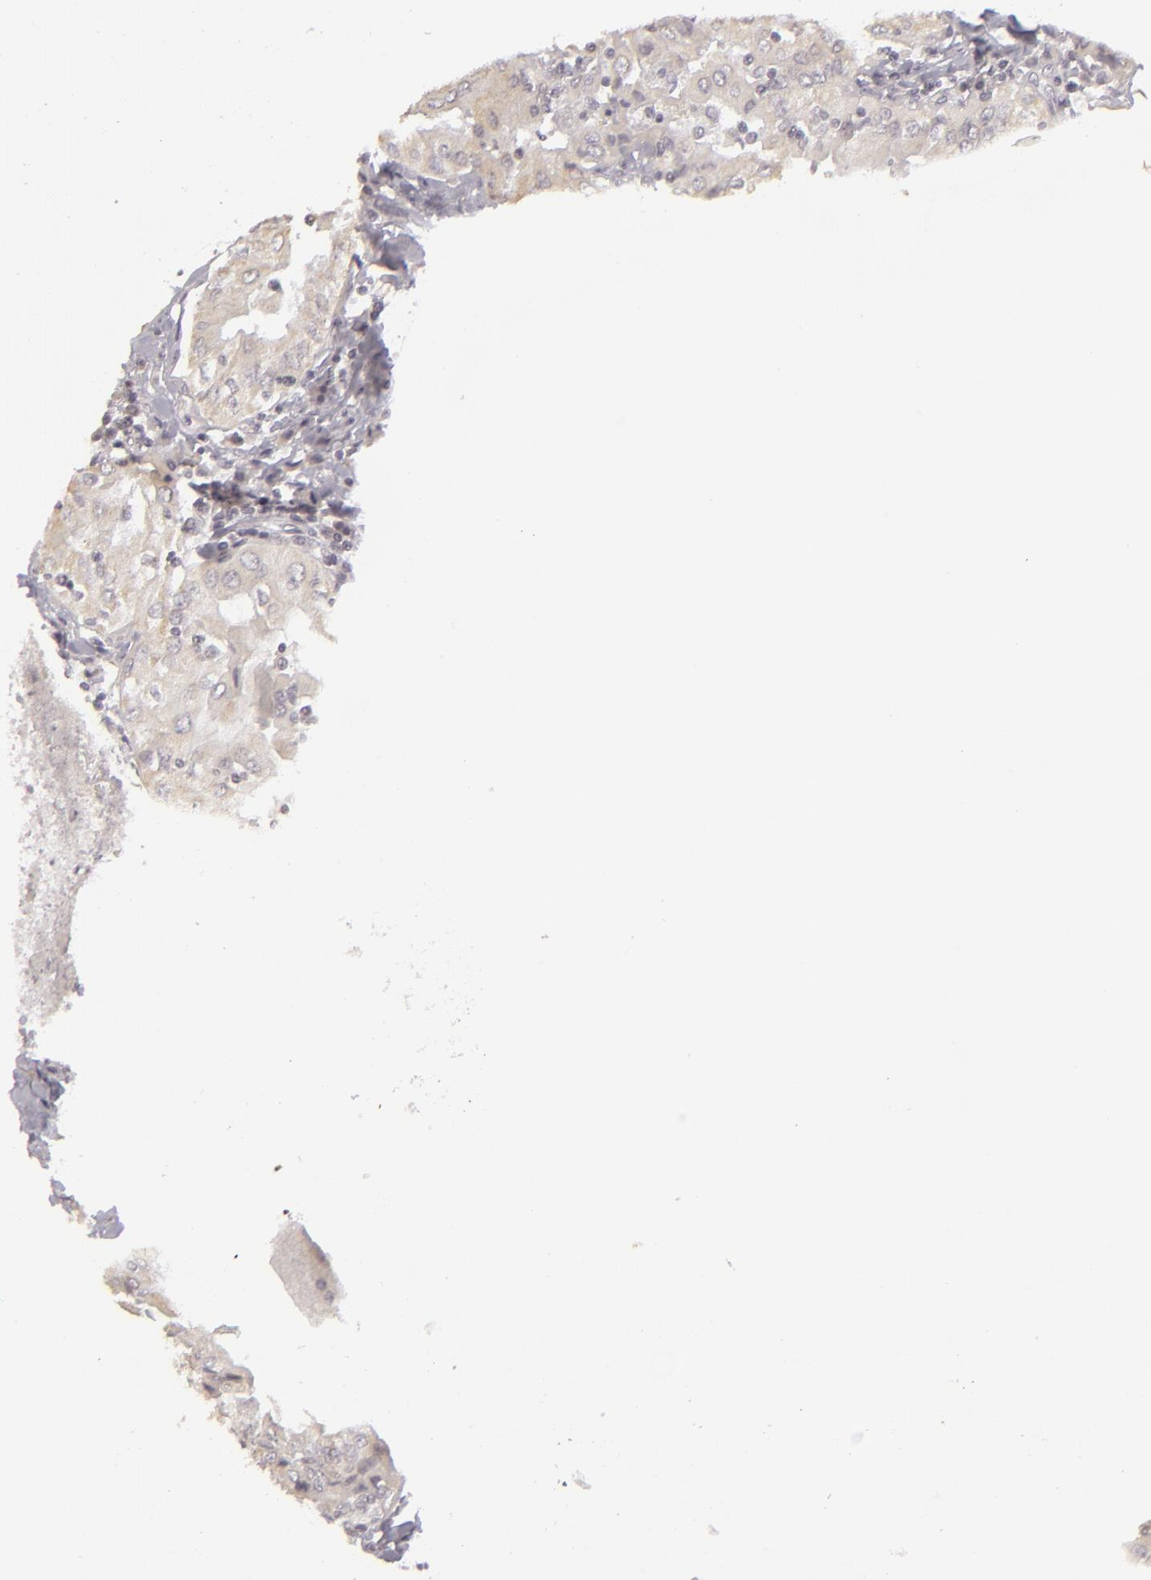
{"staining": {"intensity": "weak", "quantity": "<25%", "location": "none"}, "tissue": "thyroid cancer", "cell_type": "Tumor cells", "image_type": "cancer", "snomed": [{"axis": "morphology", "description": "Papillary adenocarcinoma, NOS"}, {"axis": "topography", "description": "Thyroid gland"}], "caption": "An IHC histopathology image of thyroid cancer is shown. There is no staining in tumor cells of thyroid cancer.", "gene": "SIX1", "patient": {"sex": "female", "age": 71}}